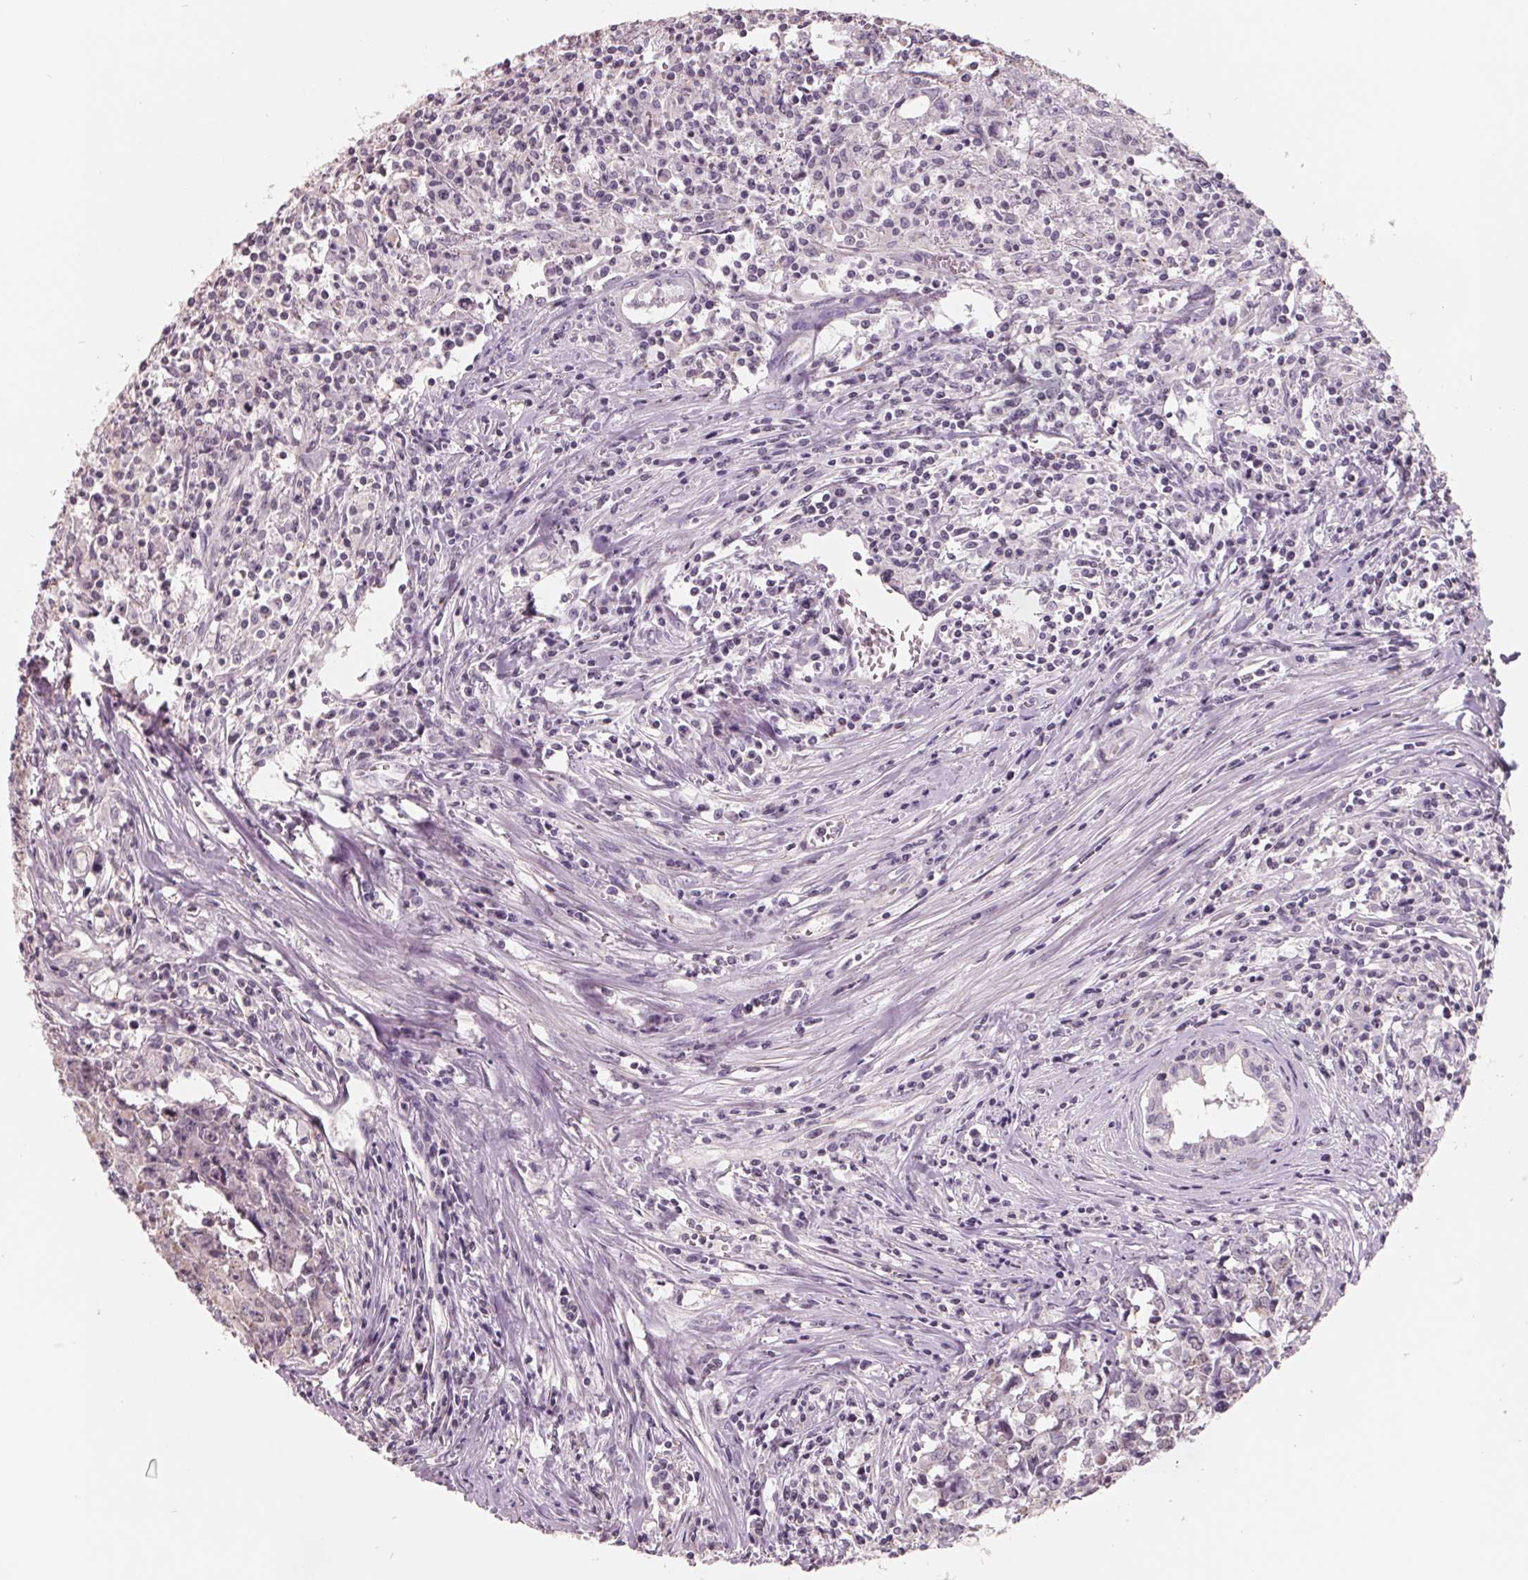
{"staining": {"intensity": "negative", "quantity": "none", "location": "none"}, "tissue": "testis cancer", "cell_type": "Tumor cells", "image_type": "cancer", "snomed": [{"axis": "morphology", "description": "Carcinoma, Embryonal, NOS"}, {"axis": "topography", "description": "Testis"}], "caption": "This image is of embryonal carcinoma (testis) stained with immunohistochemistry to label a protein in brown with the nuclei are counter-stained blue. There is no staining in tumor cells. (IHC, brightfield microscopy, high magnification).", "gene": "FTCD", "patient": {"sex": "male", "age": 22}}